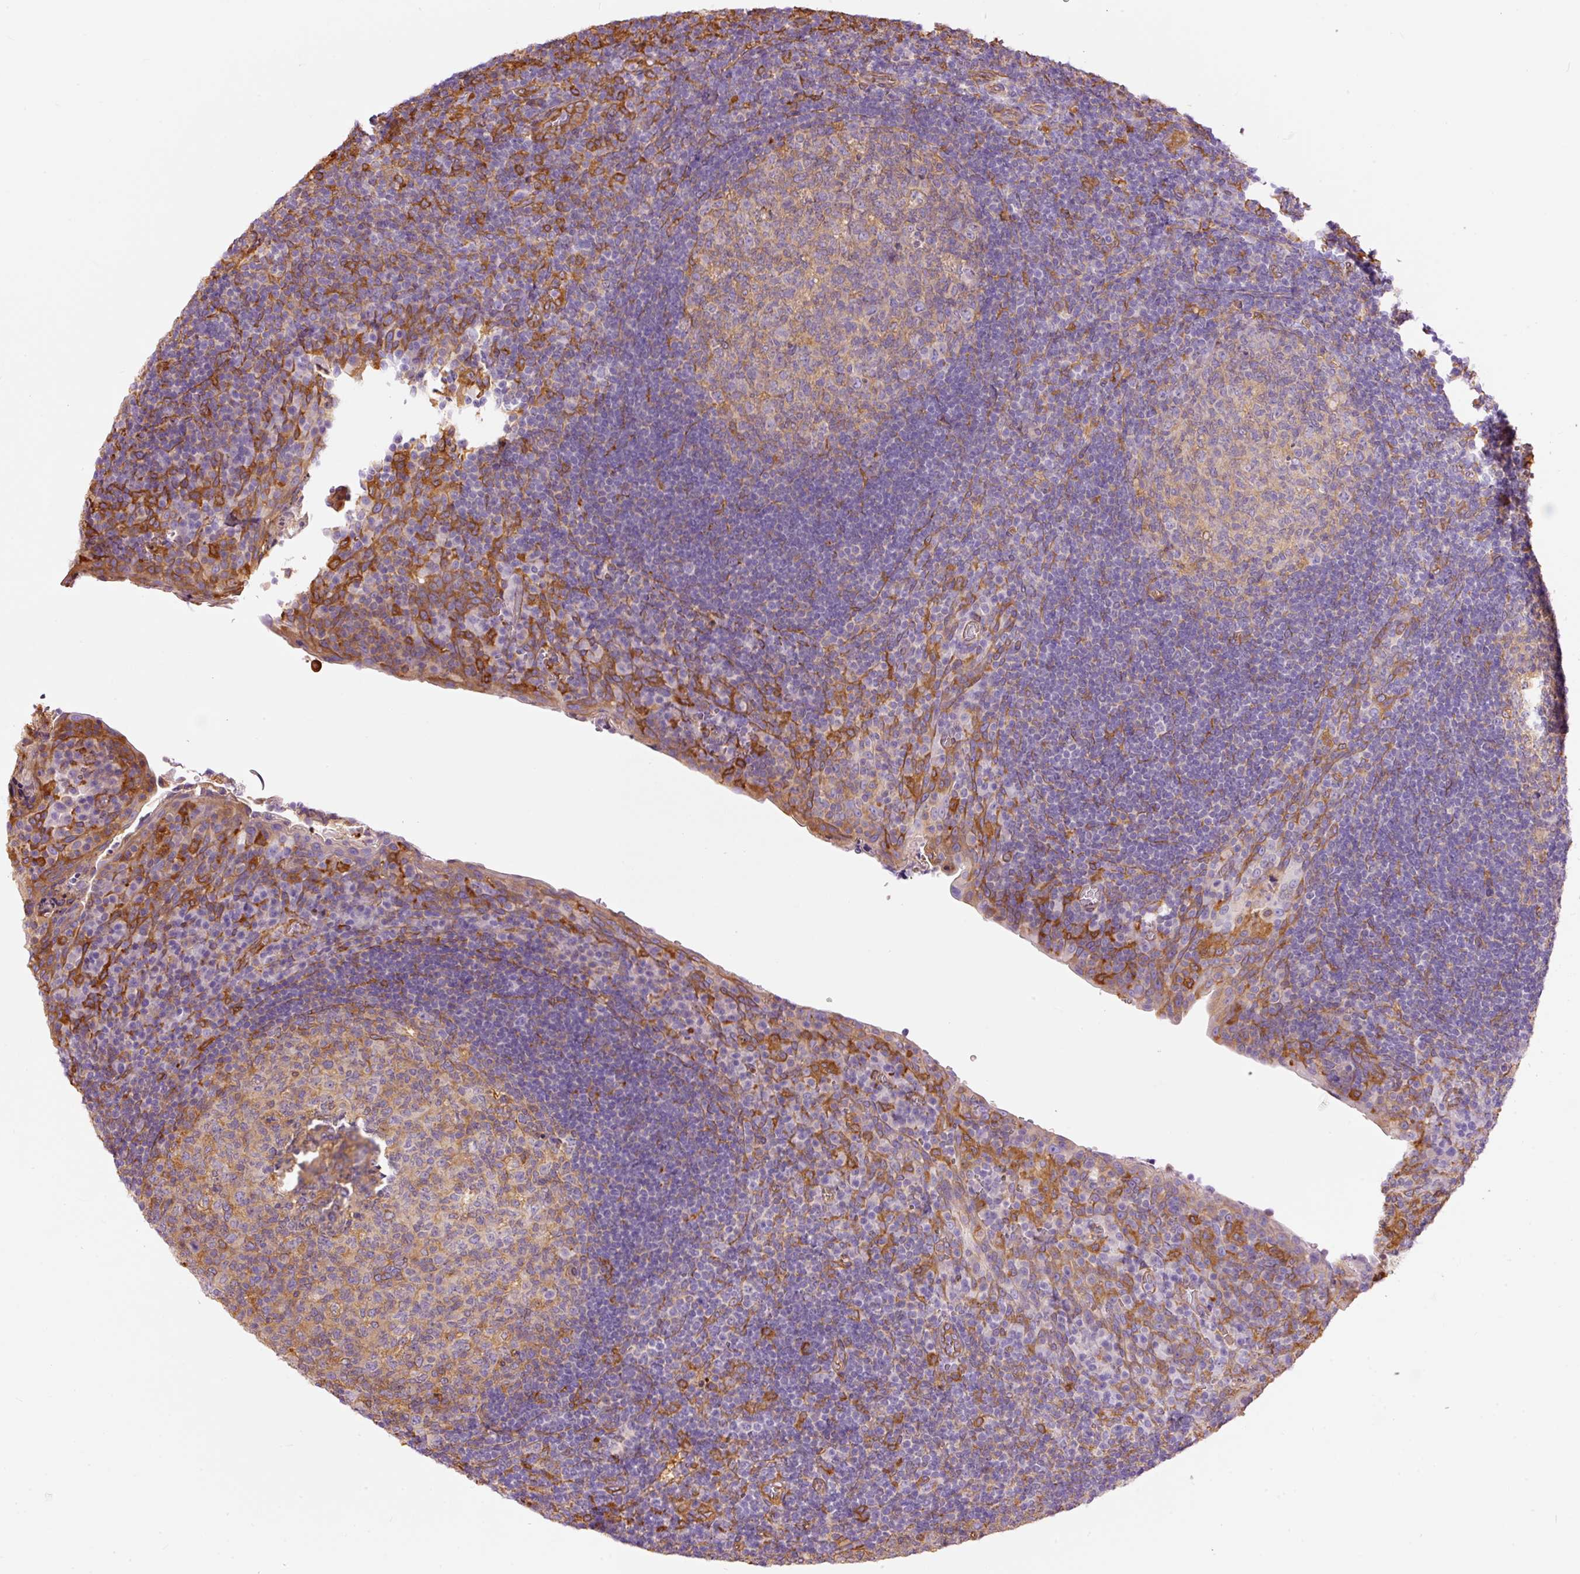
{"staining": {"intensity": "weak", "quantity": "25%-75%", "location": "cytoplasmic/membranous"}, "tissue": "tonsil", "cell_type": "Germinal center cells", "image_type": "normal", "snomed": [{"axis": "morphology", "description": "Normal tissue, NOS"}, {"axis": "topography", "description": "Tonsil"}], "caption": "The immunohistochemical stain shows weak cytoplasmic/membranous expression in germinal center cells of benign tonsil.", "gene": "ENSG00000249624", "patient": {"sex": "male", "age": 17}}